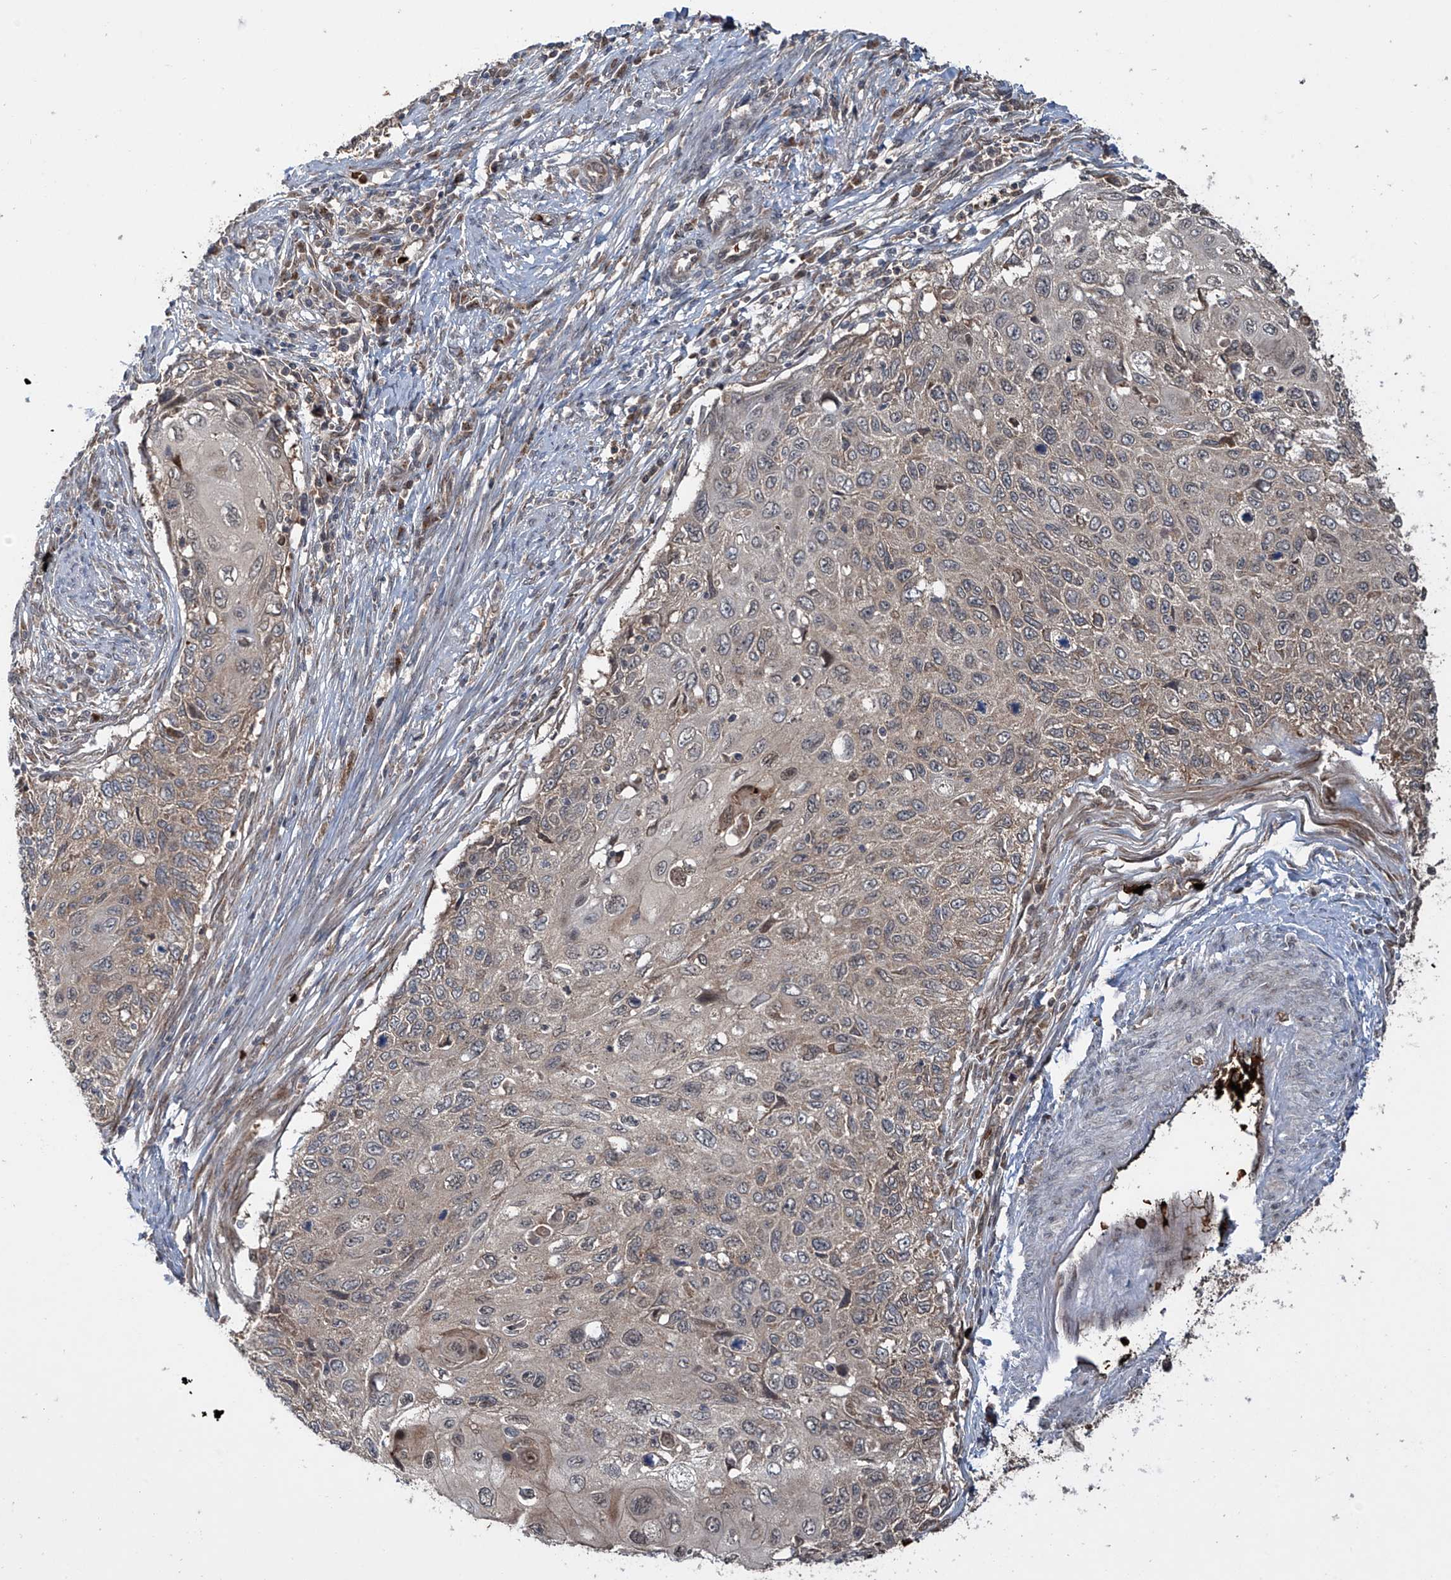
{"staining": {"intensity": "negative", "quantity": "none", "location": "none"}, "tissue": "cervical cancer", "cell_type": "Tumor cells", "image_type": "cancer", "snomed": [{"axis": "morphology", "description": "Squamous cell carcinoma, NOS"}, {"axis": "topography", "description": "Cervix"}], "caption": "The histopathology image demonstrates no staining of tumor cells in cervical squamous cell carcinoma.", "gene": "ZDHHC9", "patient": {"sex": "female", "age": 70}}